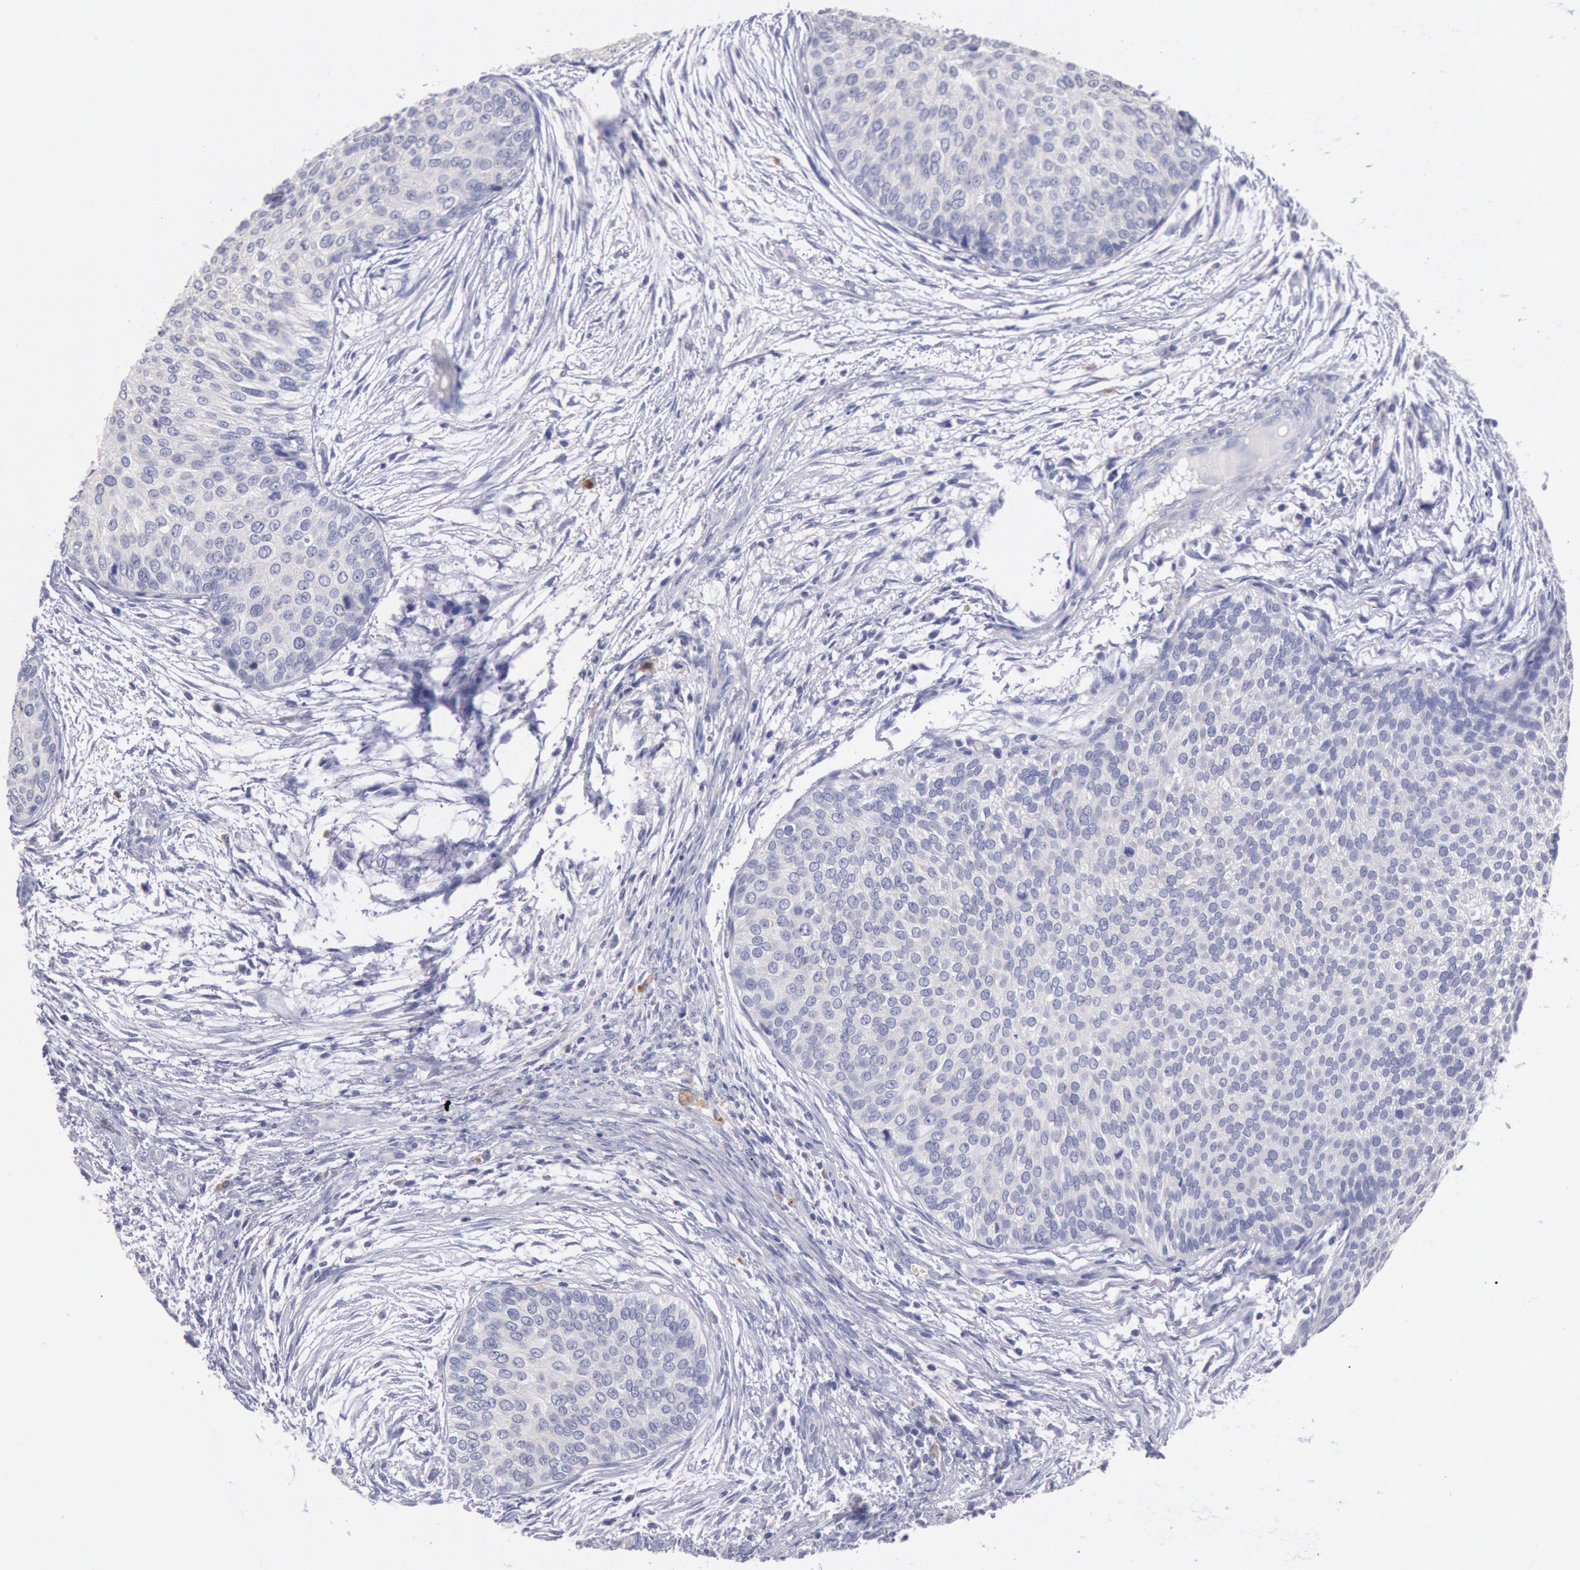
{"staining": {"intensity": "negative", "quantity": "none", "location": "none"}, "tissue": "urothelial cancer", "cell_type": "Tumor cells", "image_type": "cancer", "snomed": [{"axis": "morphology", "description": "Urothelial carcinoma, Low grade"}, {"axis": "topography", "description": "Urinary bladder"}], "caption": "Immunohistochemistry of urothelial carcinoma (low-grade) demonstrates no staining in tumor cells.", "gene": "GAL3ST1", "patient": {"sex": "male", "age": 84}}